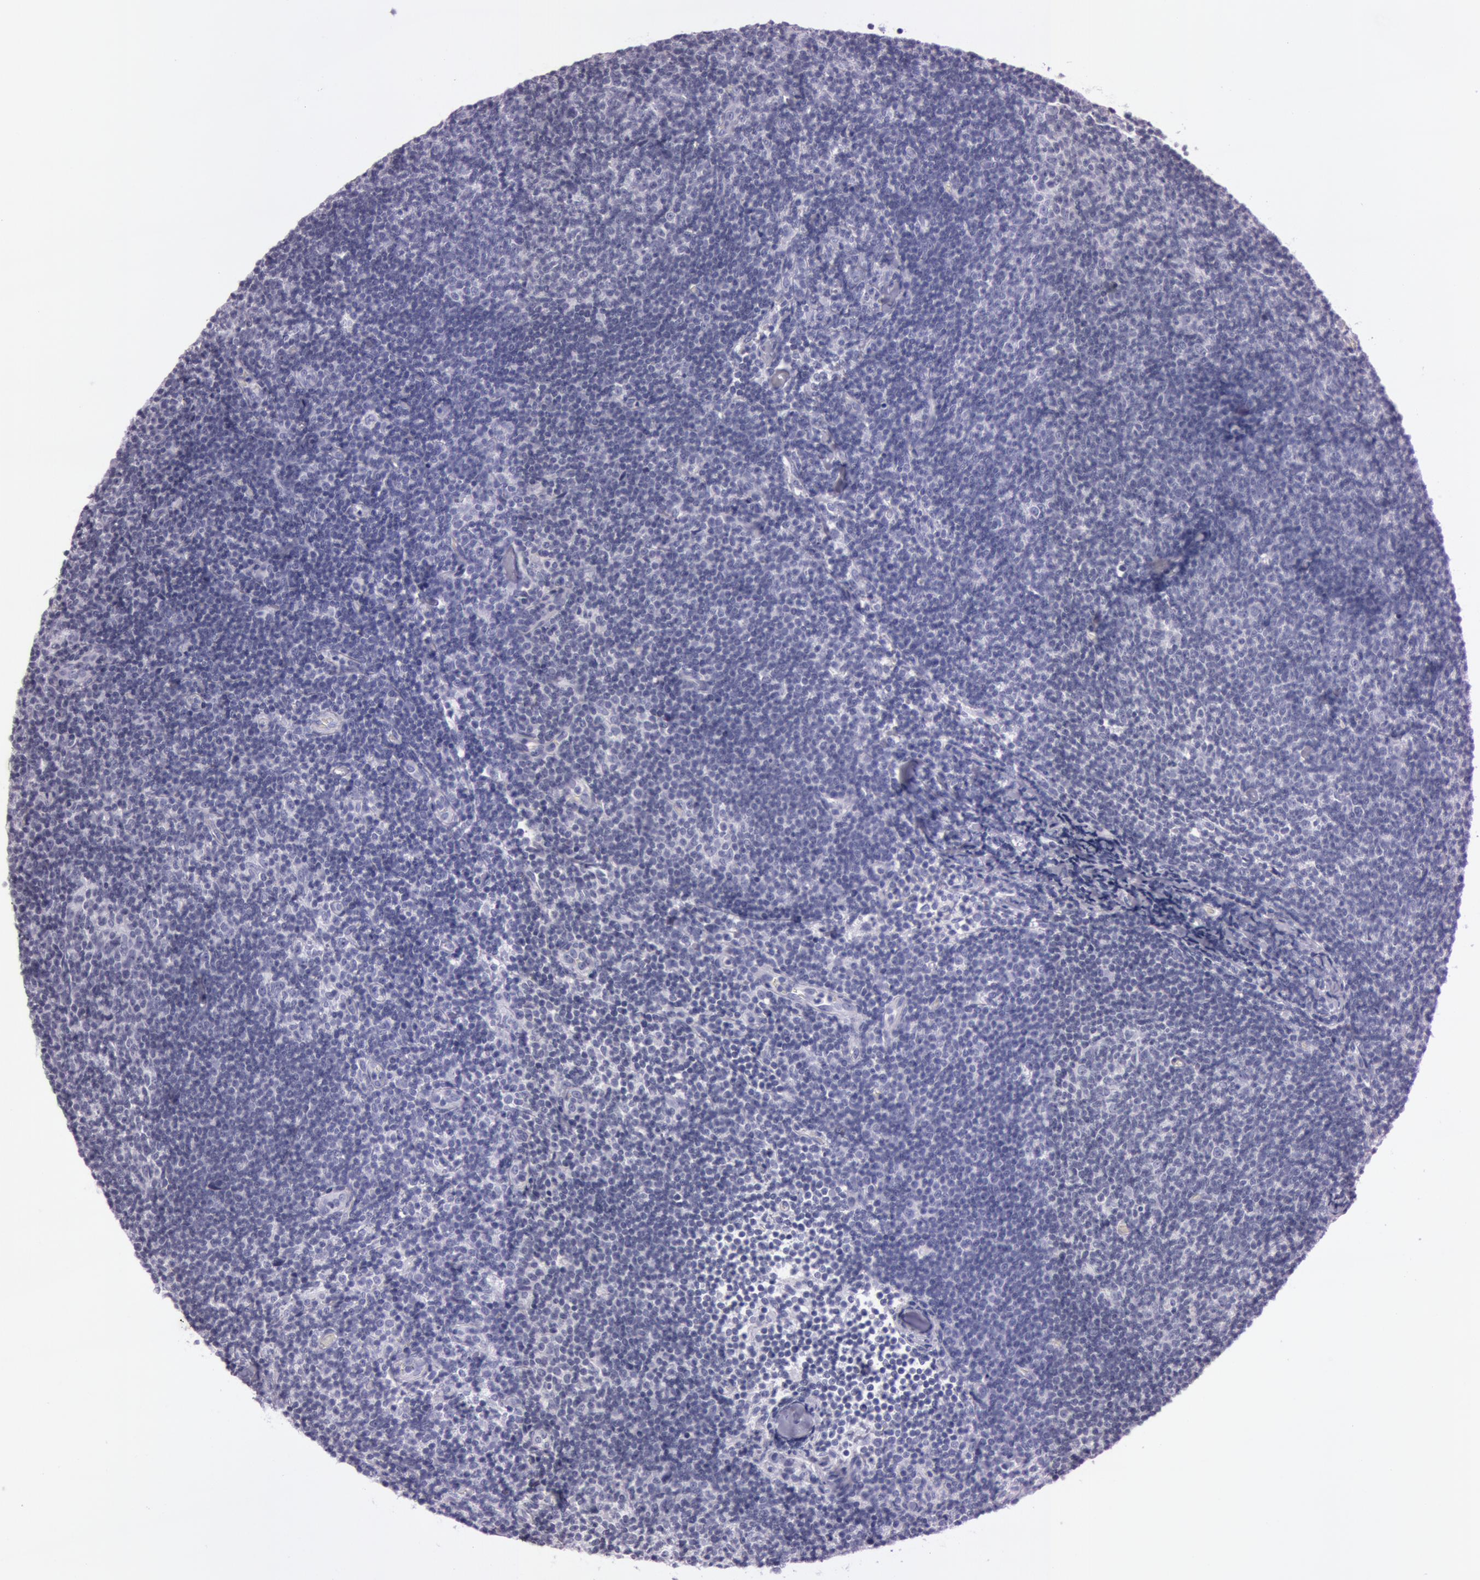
{"staining": {"intensity": "negative", "quantity": "none", "location": "none"}, "tissue": "lymphoma", "cell_type": "Tumor cells", "image_type": "cancer", "snomed": [{"axis": "morphology", "description": "Malignant lymphoma, non-Hodgkin's type, Low grade"}, {"axis": "topography", "description": "Lymph node"}], "caption": "Immunohistochemical staining of low-grade malignant lymphoma, non-Hodgkin's type displays no significant expression in tumor cells.", "gene": "S100A7", "patient": {"sex": "male", "age": 49}}